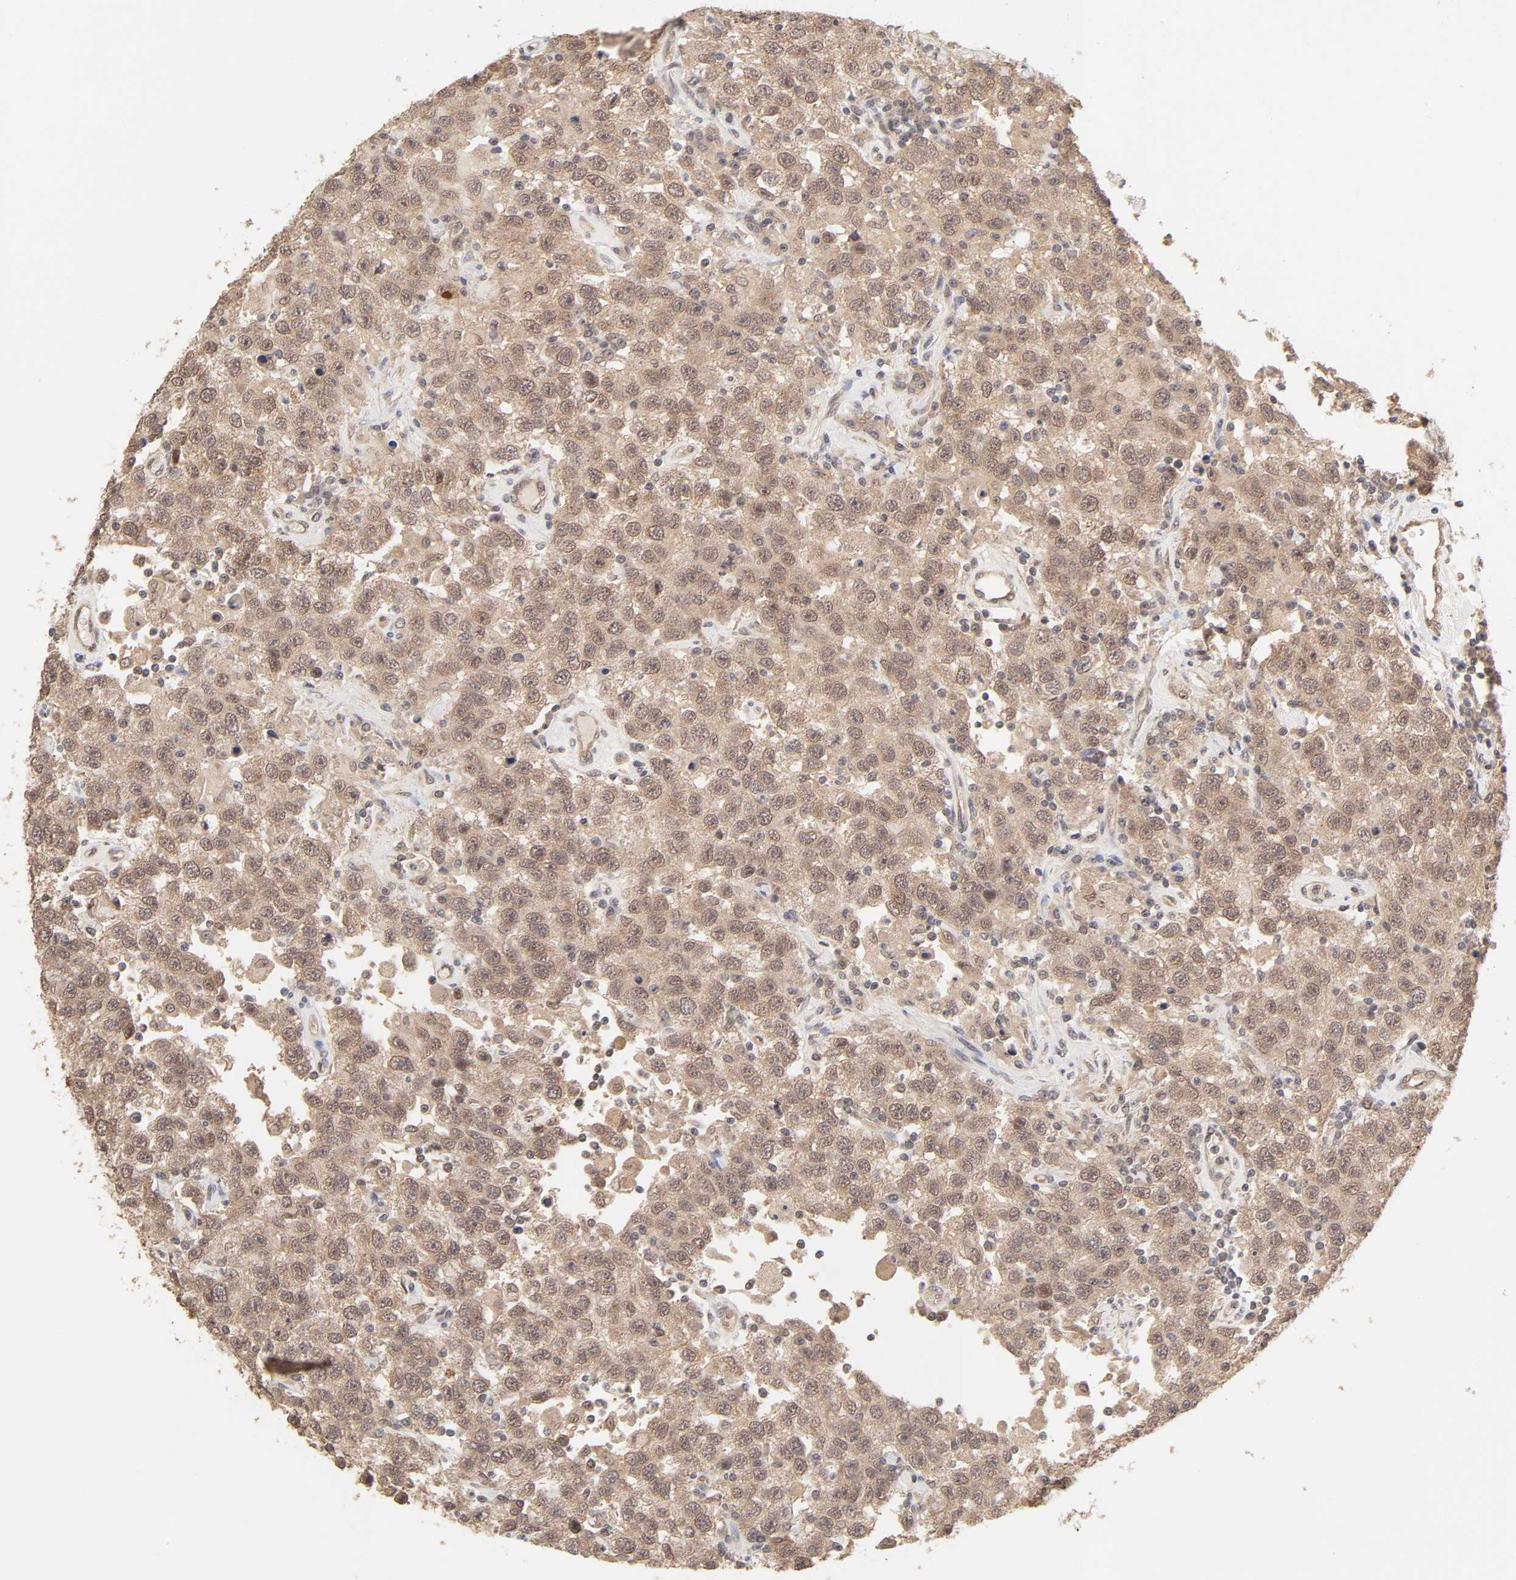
{"staining": {"intensity": "moderate", "quantity": ">75%", "location": "cytoplasmic/membranous"}, "tissue": "testis cancer", "cell_type": "Tumor cells", "image_type": "cancer", "snomed": [{"axis": "morphology", "description": "Seminoma, NOS"}, {"axis": "topography", "description": "Testis"}], "caption": "An IHC image of neoplastic tissue is shown. Protein staining in brown shows moderate cytoplasmic/membranous positivity in testis cancer (seminoma) within tumor cells.", "gene": "MAPK1", "patient": {"sex": "male", "age": 41}}